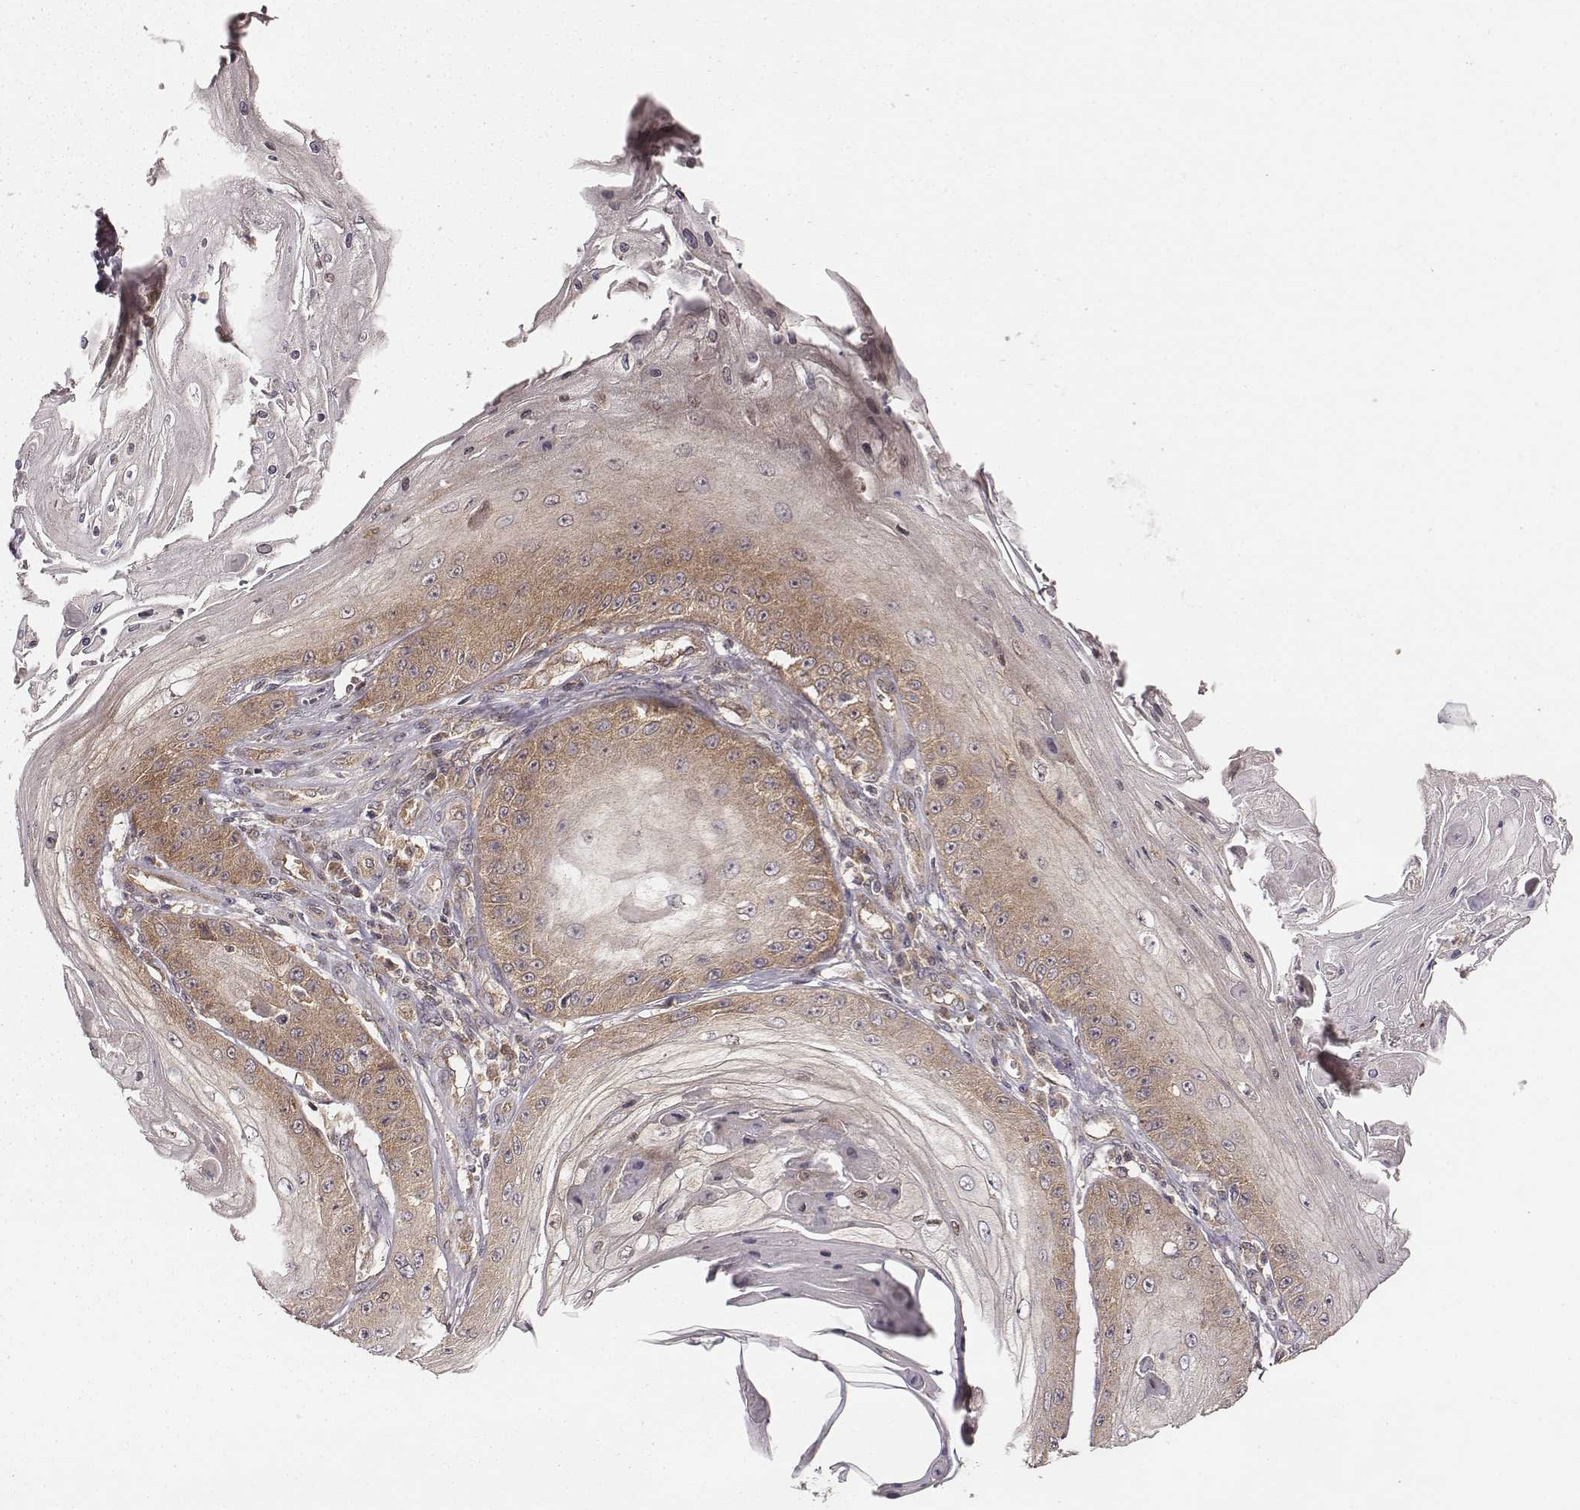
{"staining": {"intensity": "moderate", "quantity": "25%-75%", "location": "cytoplasmic/membranous"}, "tissue": "skin cancer", "cell_type": "Tumor cells", "image_type": "cancer", "snomed": [{"axis": "morphology", "description": "Squamous cell carcinoma, NOS"}, {"axis": "topography", "description": "Skin"}], "caption": "A high-resolution image shows immunohistochemistry staining of squamous cell carcinoma (skin), which exhibits moderate cytoplasmic/membranous staining in about 25%-75% of tumor cells. The staining was performed using DAB (3,3'-diaminobenzidine) to visualize the protein expression in brown, while the nuclei were stained in blue with hematoxylin (Magnification: 20x).", "gene": "VPS26A", "patient": {"sex": "male", "age": 70}}